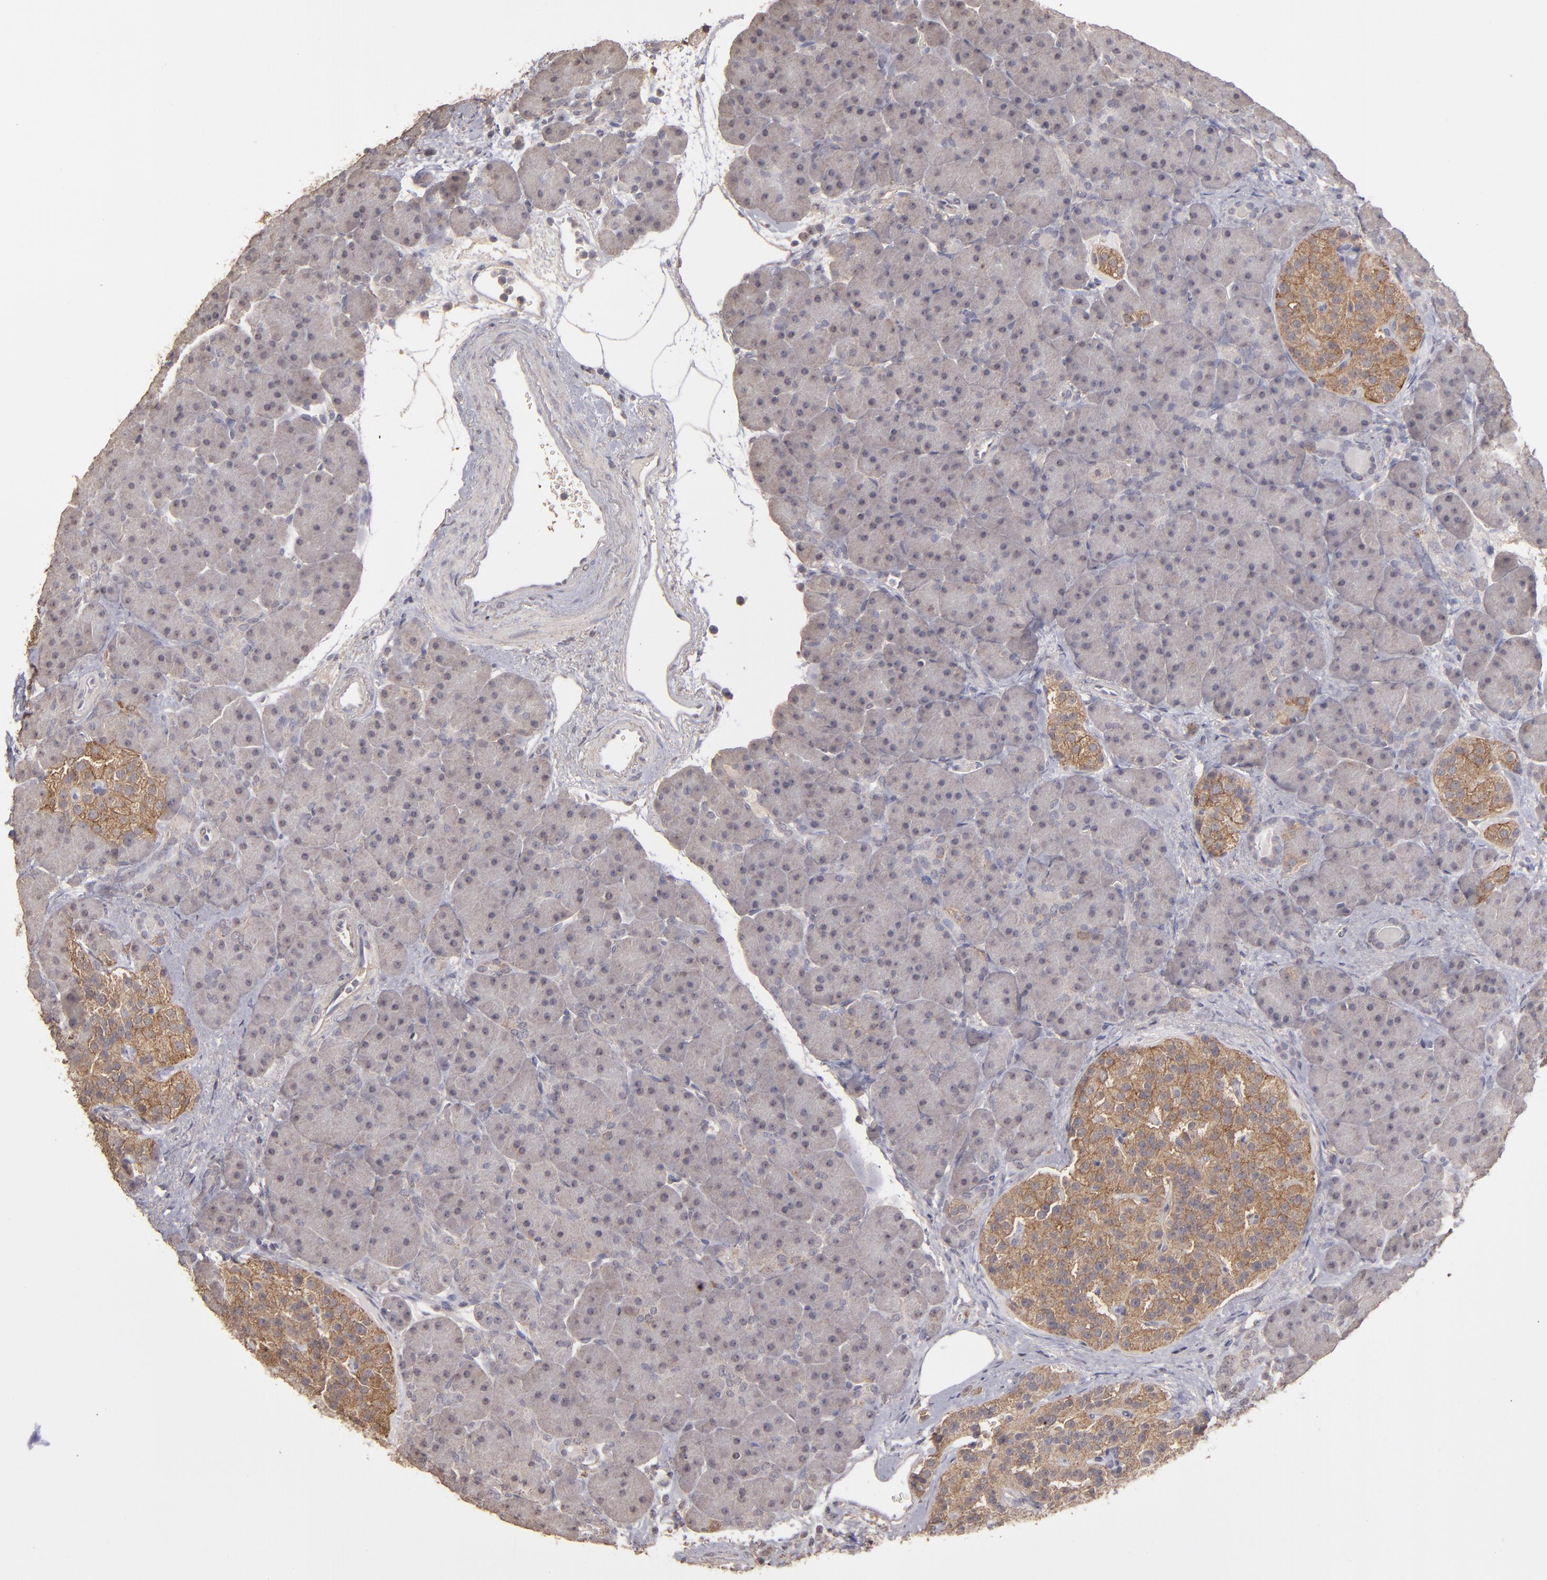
{"staining": {"intensity": "weak", "quantity": "<25%", "location": "cytoplasmic/membranous"}, "tissue": "pancreas", "cell_type": "Exocrine glandular cells", "image_type": "normal", "snomed": [{"axis": "morphology", "description": "Normal tissue, NOS"}, {"axis": "topography", "description": "Pancreas"}], "caption": "Immunohistochemistry (IHC) micrograph of normal pancreas stained for a protein (brown), which reveals no positivity in exocrine glandular cells.", "gene": "FAT1", "patient": {"sex": "male", "age": 66}}